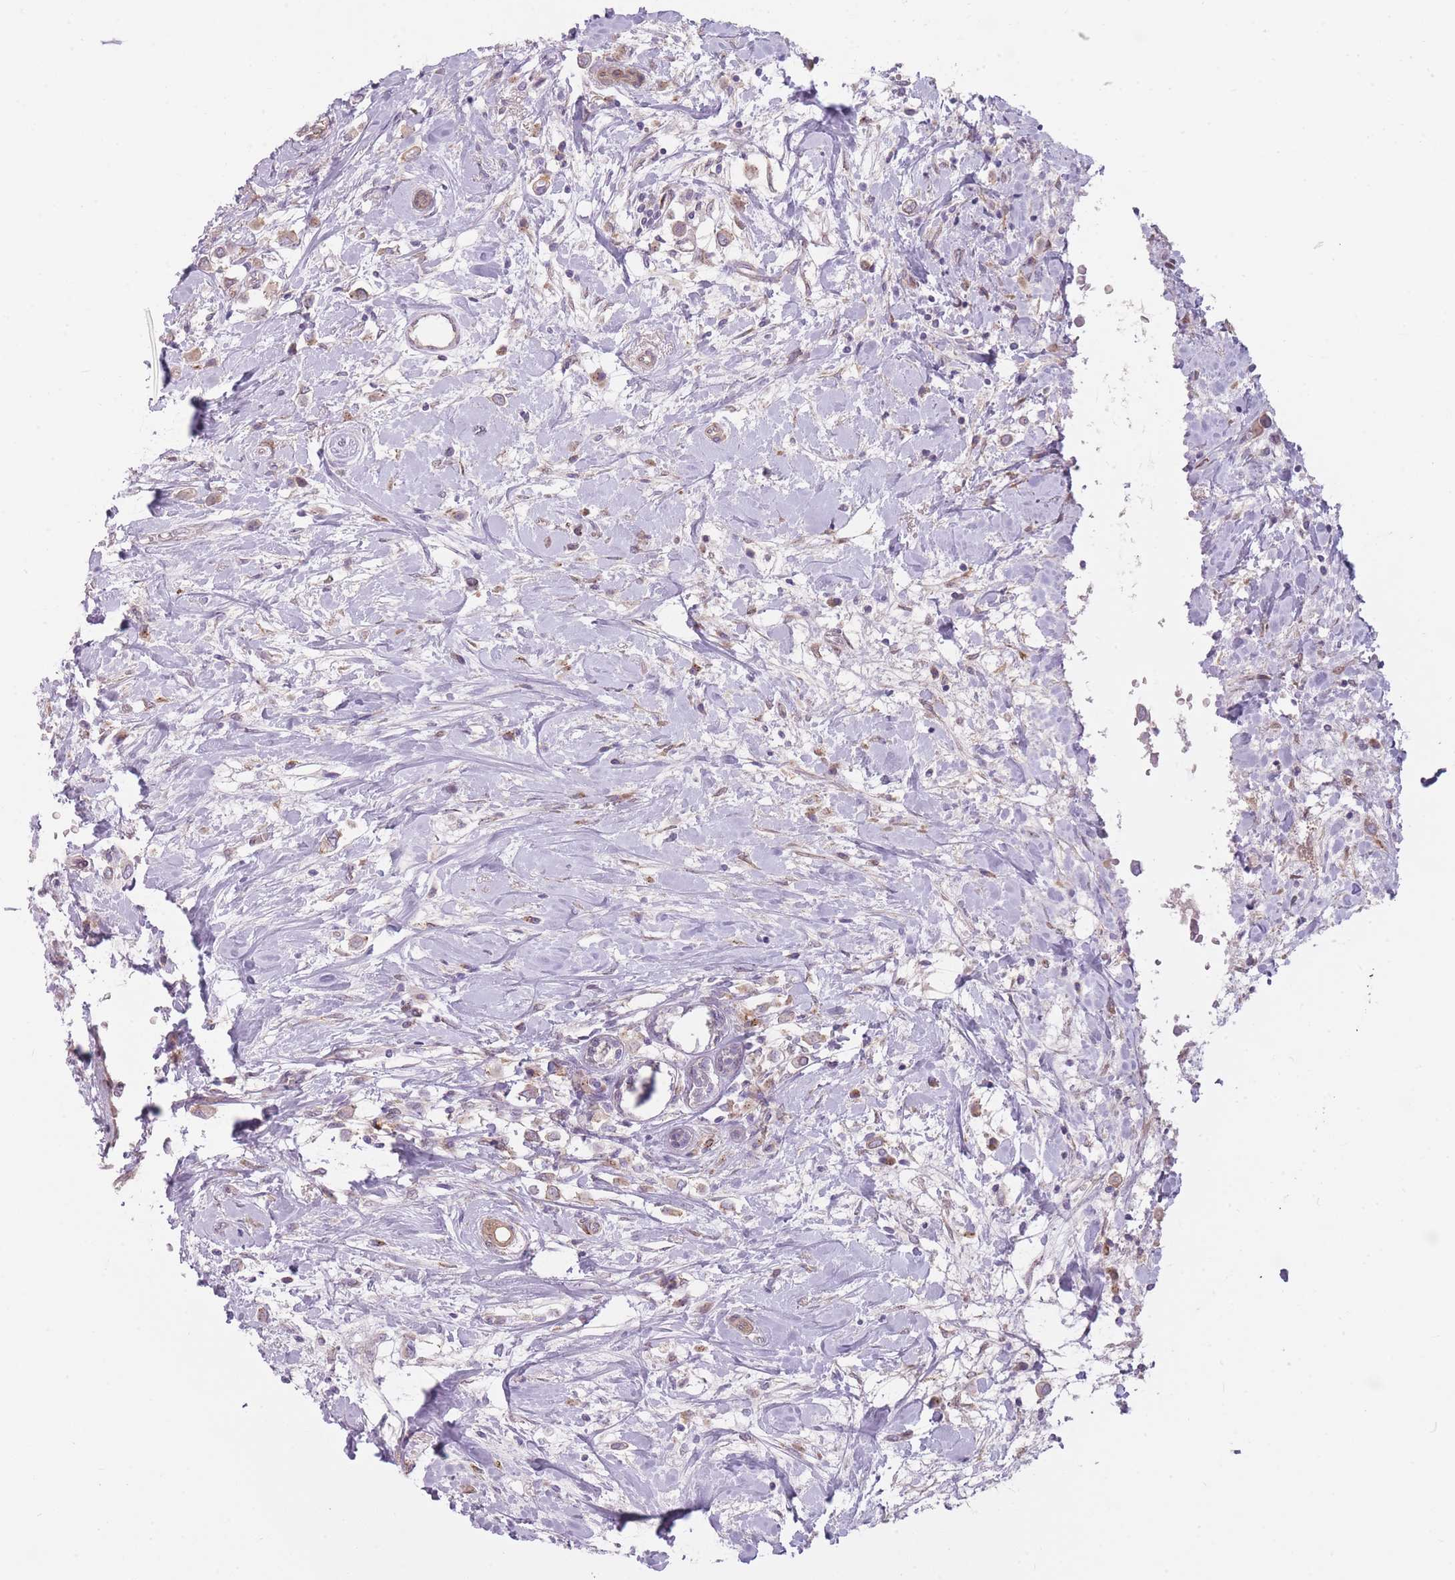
{"staining": {"intensity": "weak", "quantity": ">75%", "location": "cytoplasmic/membranous"}, "tissue": "breast cancer", "cell_type": "Tumor cells", "image_type": "cancer", "snomed": [{"axis": "morphology", "description": "Duct carcinoma"}, {"axis": "topography", "description": "Breast"}], "caption": "Protein expression by IHC demonstrates weak cytoplasmic/membranous expression in about >75% of tumor cells in breast invasive ductal carcinoma. (brown staining indicates protein expression, while blue staining denotes nuclei).", "gene": "PGRMC2", "patient": {"sex": "female", "age": 61}}